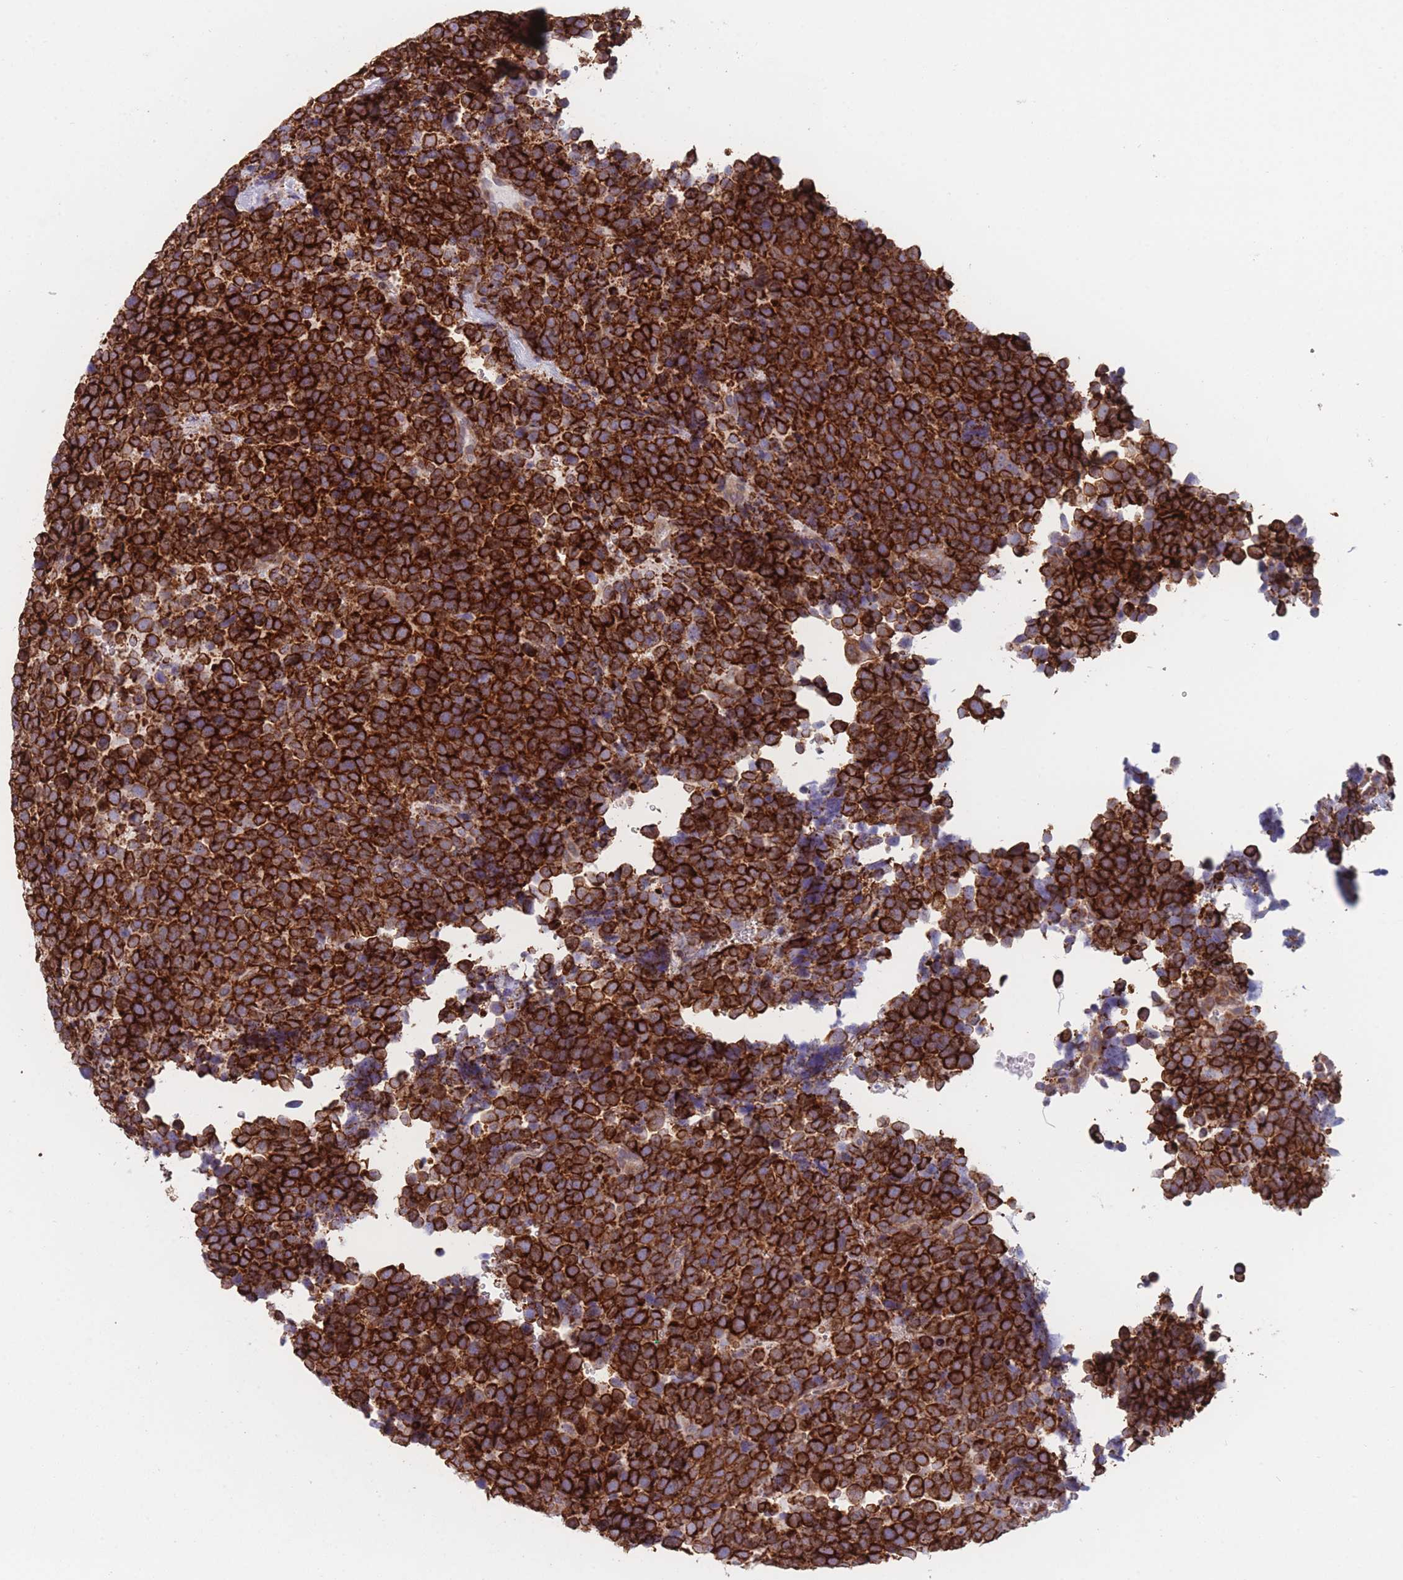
{"staining": {"intensity": "strong", "quantity": ">75%", "location": "cytoplasmic/membranous"}, "tissue": "urothelial cancer", "cell_type": "Tumor cells", "image_type": "cancer", "snomed": [{"axis": "morphology", "description": "Urothelial carcinoma, High grade"}, {"axis": "topography", "description": "Urinary bladder"}], "caption": "High-grade urothelial carcinoma was stained to show a protein in brown. There is high levels of strong cytoplasmic/membranous positivity in about >75% of tumor cells. The protein is shown in brown color, while the nuclei are stained blue.", "gene": "AK9", "patient": {"sex": "female", "age": 82}}